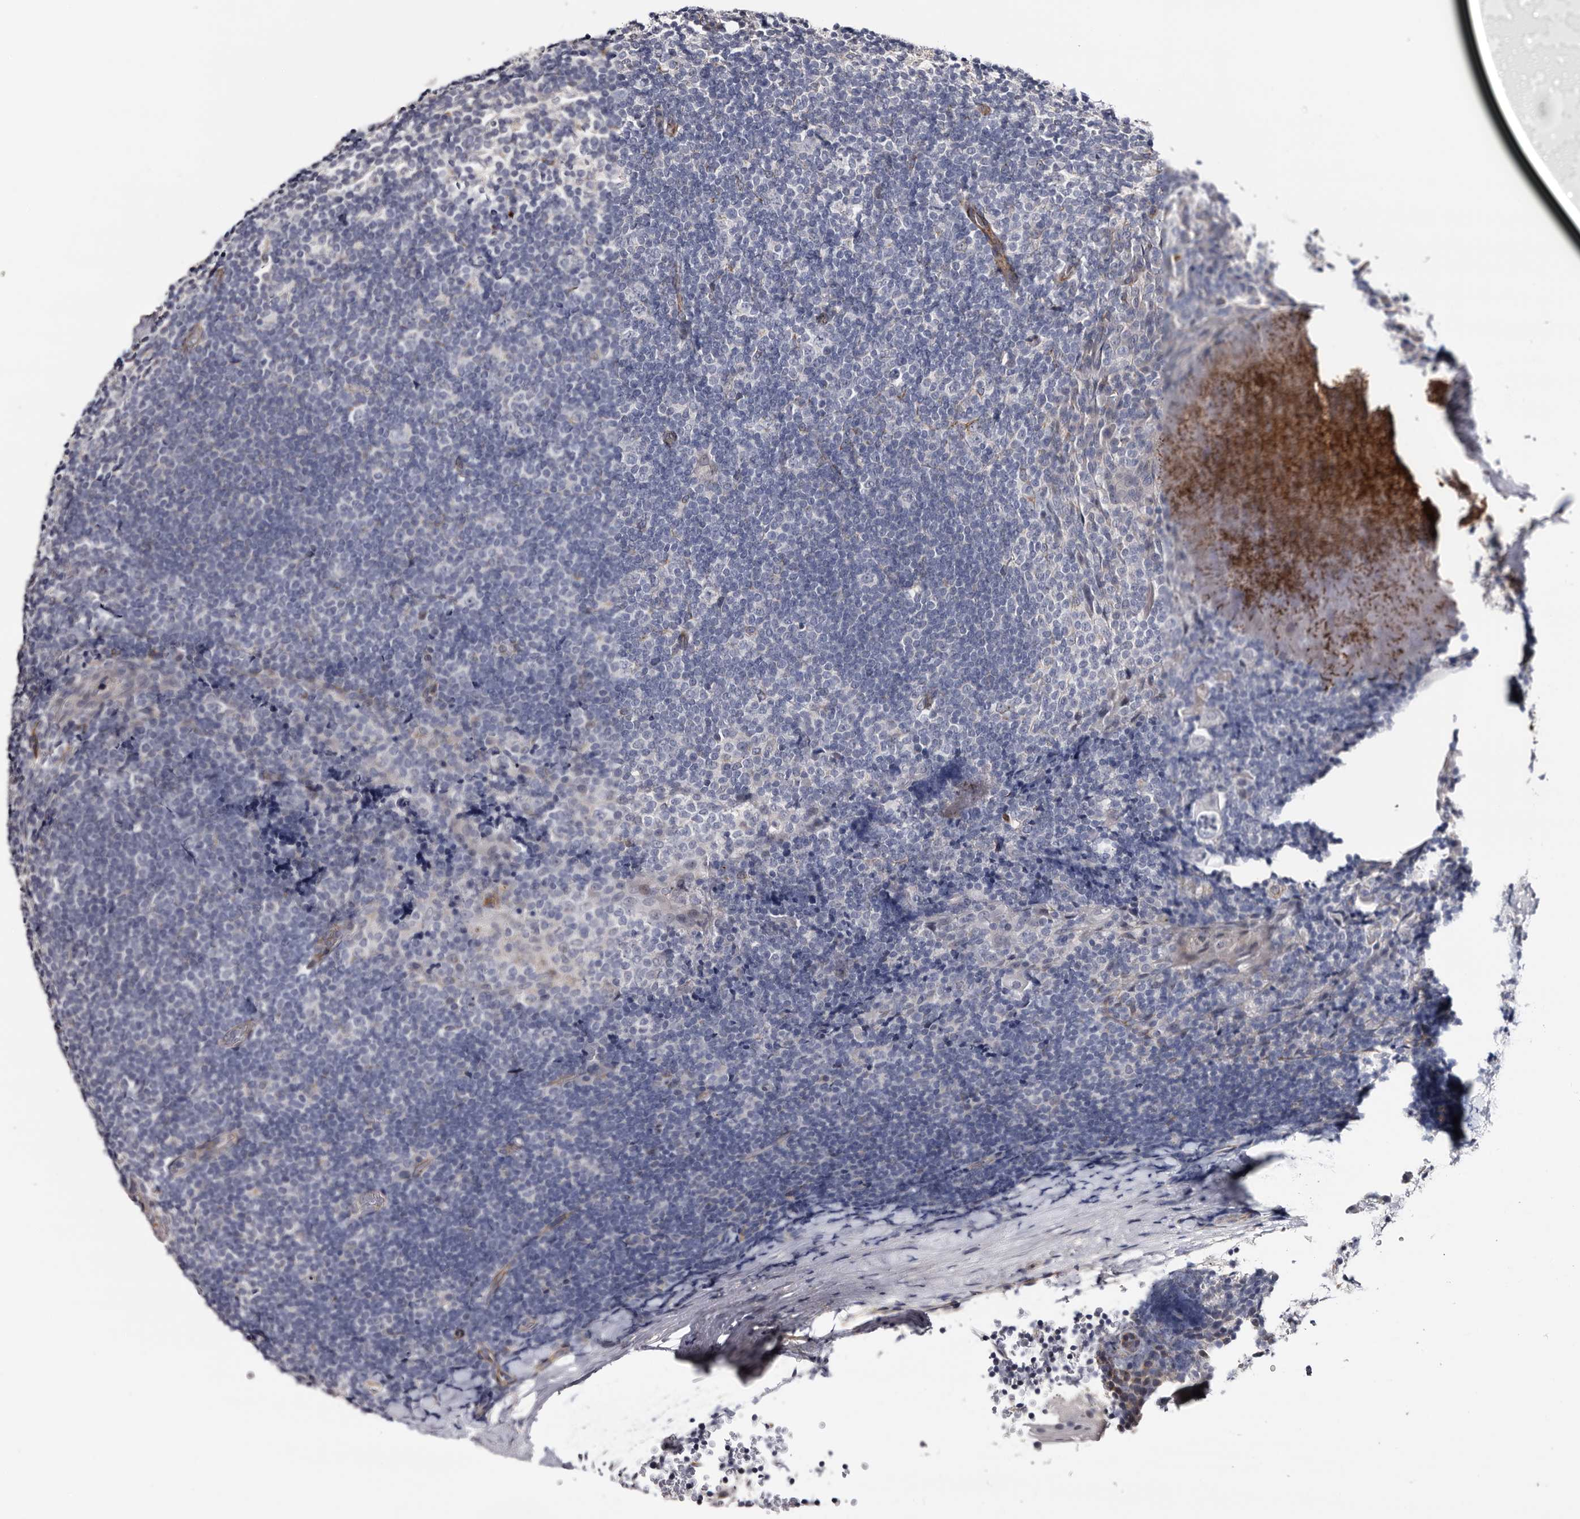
{"staining": {"intensity": "negative", "quantity": "none", "location": "none"}, "tissue": "tonsil", "cell_type": "Germinal center cells", "image_type": "normal", "snomed": [{"axis": "morphology", "description": "Normal tissue, NOS"}, {"axis": "topography", "description": "Tonsil"}], "caption": "Immunohistochemistry histopathology image of benign tonsil: tonsil stained with DAB (3,3'-diaminobenzidine) exhibits no significant protein staining in germinal center cells. (Stains: DAB IHC with hematoxylin counter stain, Microscopy: brightfield microscopy at high magnification).", "gene": "ARMCX2", "patient": {"sex": "male", "age": 37}}